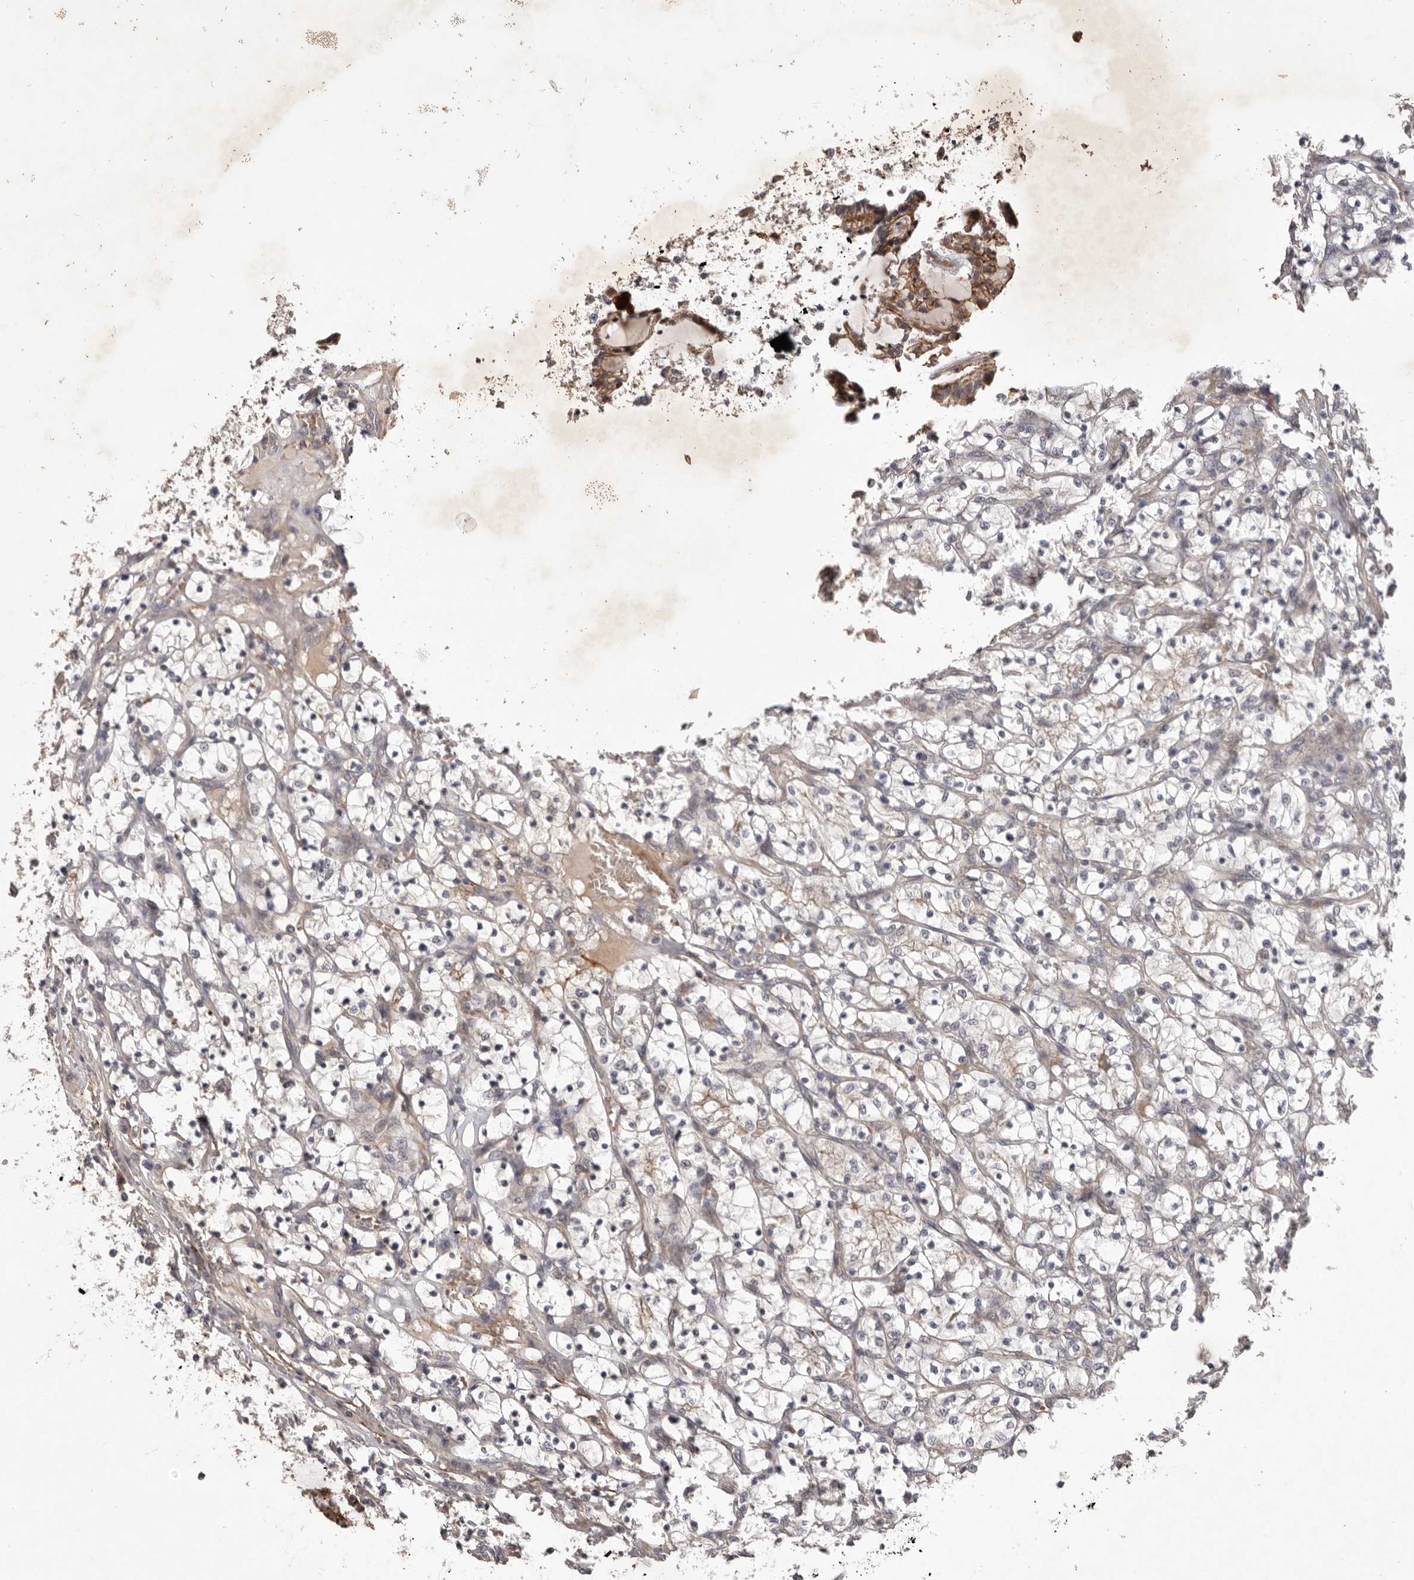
{"staining": {"intensity": "weak", "quantity": "<25%", "location": "cytoplasmic/membranous"}, "tissue": "renal cancer", "cell_type": "Tumor cells", "image_type": "cancer", "snomed": [{"axis": "morphology", "description": "Adenocarcinoma, NOS"}, {"axis": "topography", "description": "Kidney"}], "caption": "Immunohistochemistry micrograph of renal cancer stained for a protein (brown), which demonstrates no staining in tumor cells.", "gene": "HBS1L", "patient": {"sex": "female", "age": 69}}